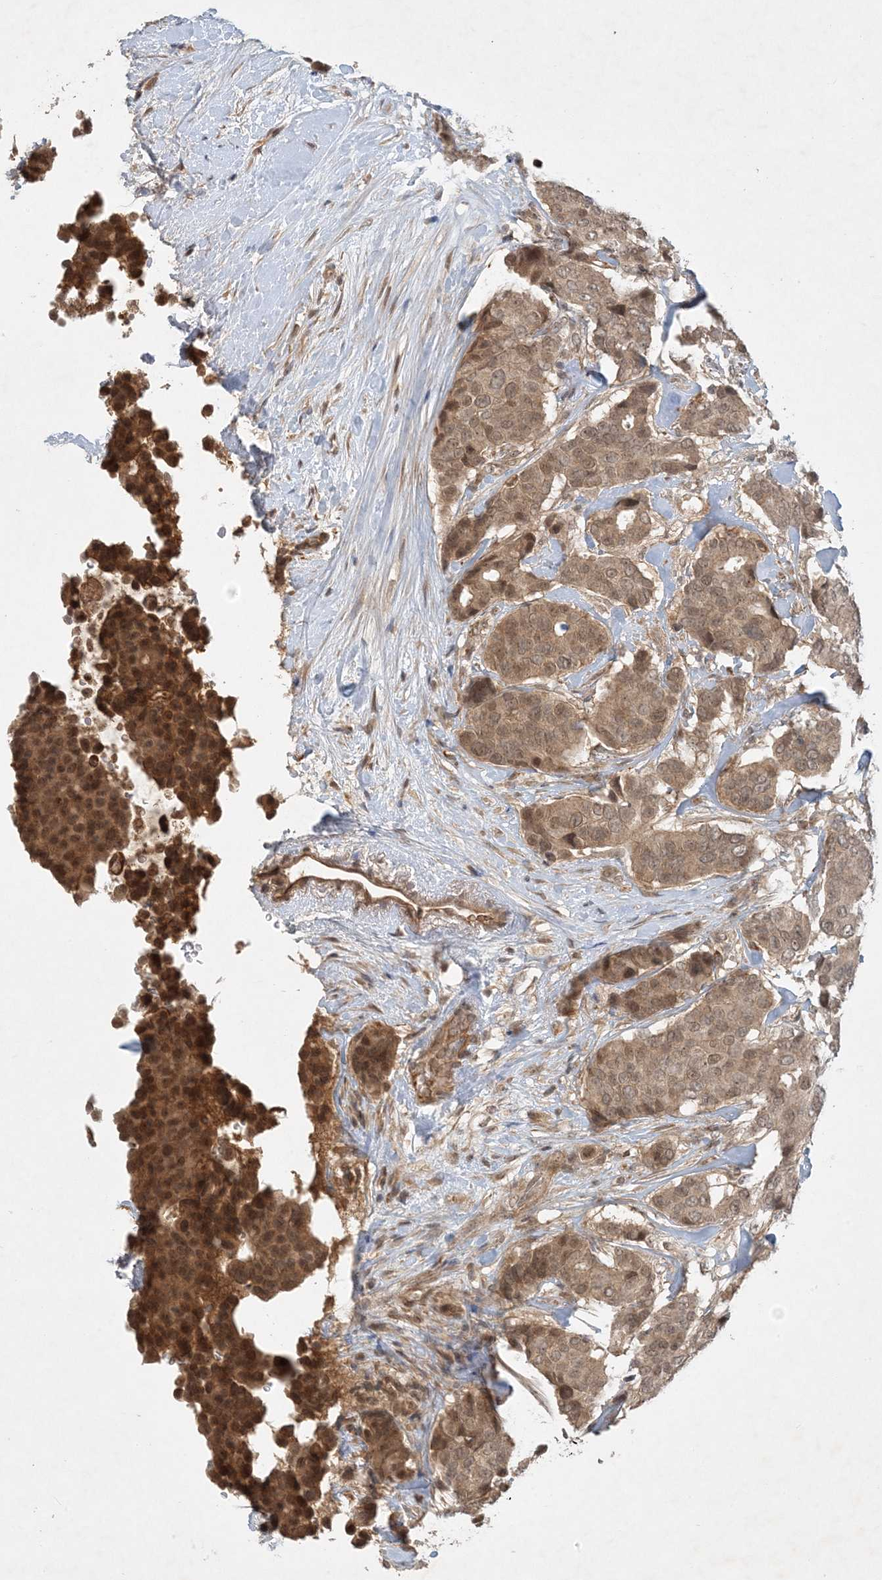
{"staining": {"intensity": "moderate", "quantity": ">75%", "location": "cytoplasmic/membranous,nuclear"}, "tissue": "breast cancer", "cell_type": "Tumor cells", "image_type": "cancer", "snomed": [{"axis": "morphology", "description": "Duct carcinoma"}, {"axis": "topography", "description": "Breast"}], "caption": "Moderate cytoplasmic/membranous and nuclear staining is seen in approximately >75% of tumor cells in breast cancer (invasive ductal carcinoma).", "gene": "ZCCHC4", "patient": {"sex": "female", "age": 75}}